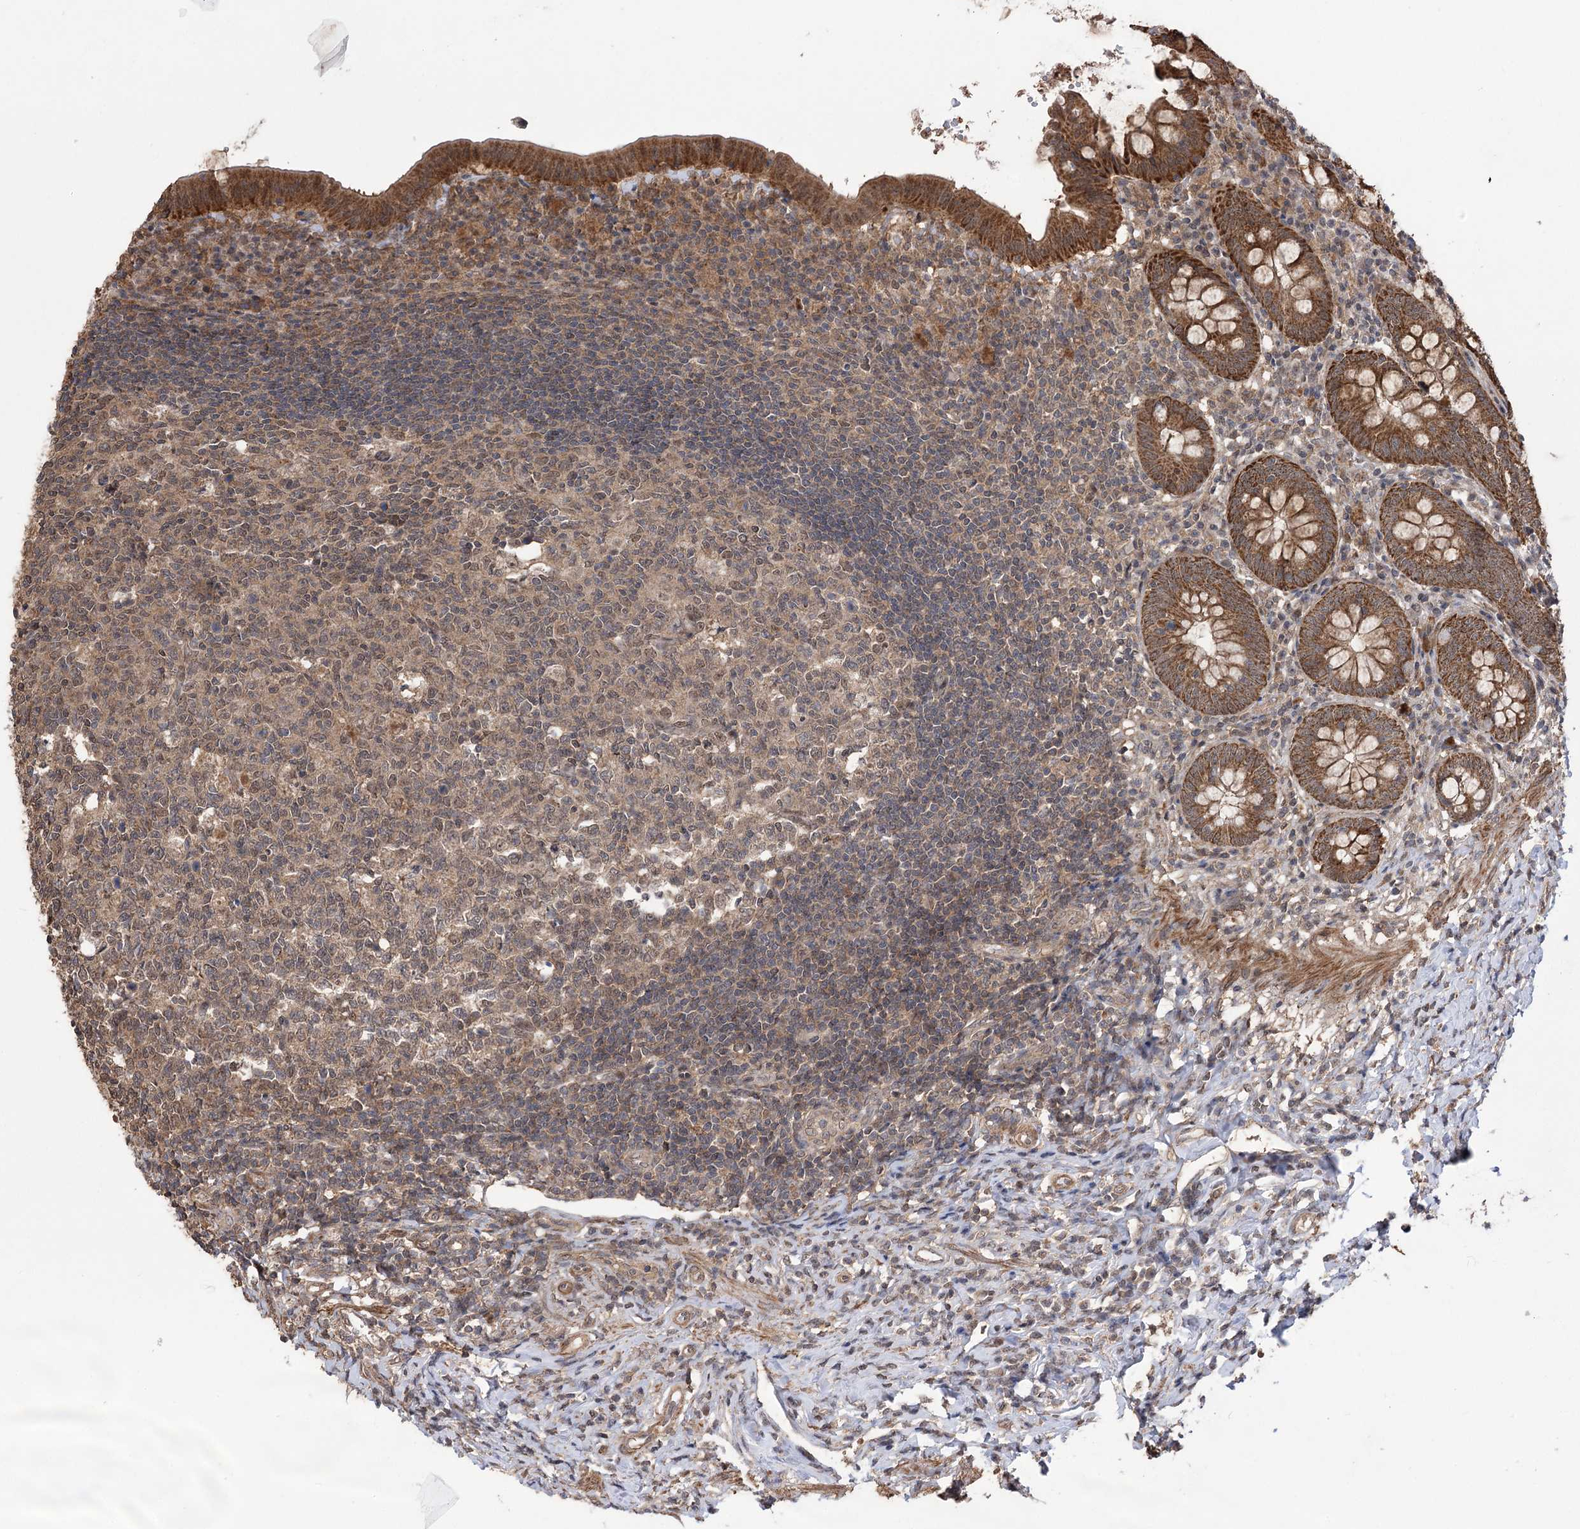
{"staining": {"intensity": "strong", "quantity": ">75%", "location": "cytoplasmic/membranous"}, "tissue": "appendix", "cell_type": "Glandular cells", "image_type": "normal", "snomed": [{"axis": "morphology", "description": "Normal tissue, NOS"}, {"axis": "topography", "description": "Appendix"}], "caption": "This is an image of IHC staining of normal appendix, which shows strong expression in the cytoplasmic/membranous of glandular cells.", "gene": "TENM2", "patient": {"sex": "female", "age": 54}}